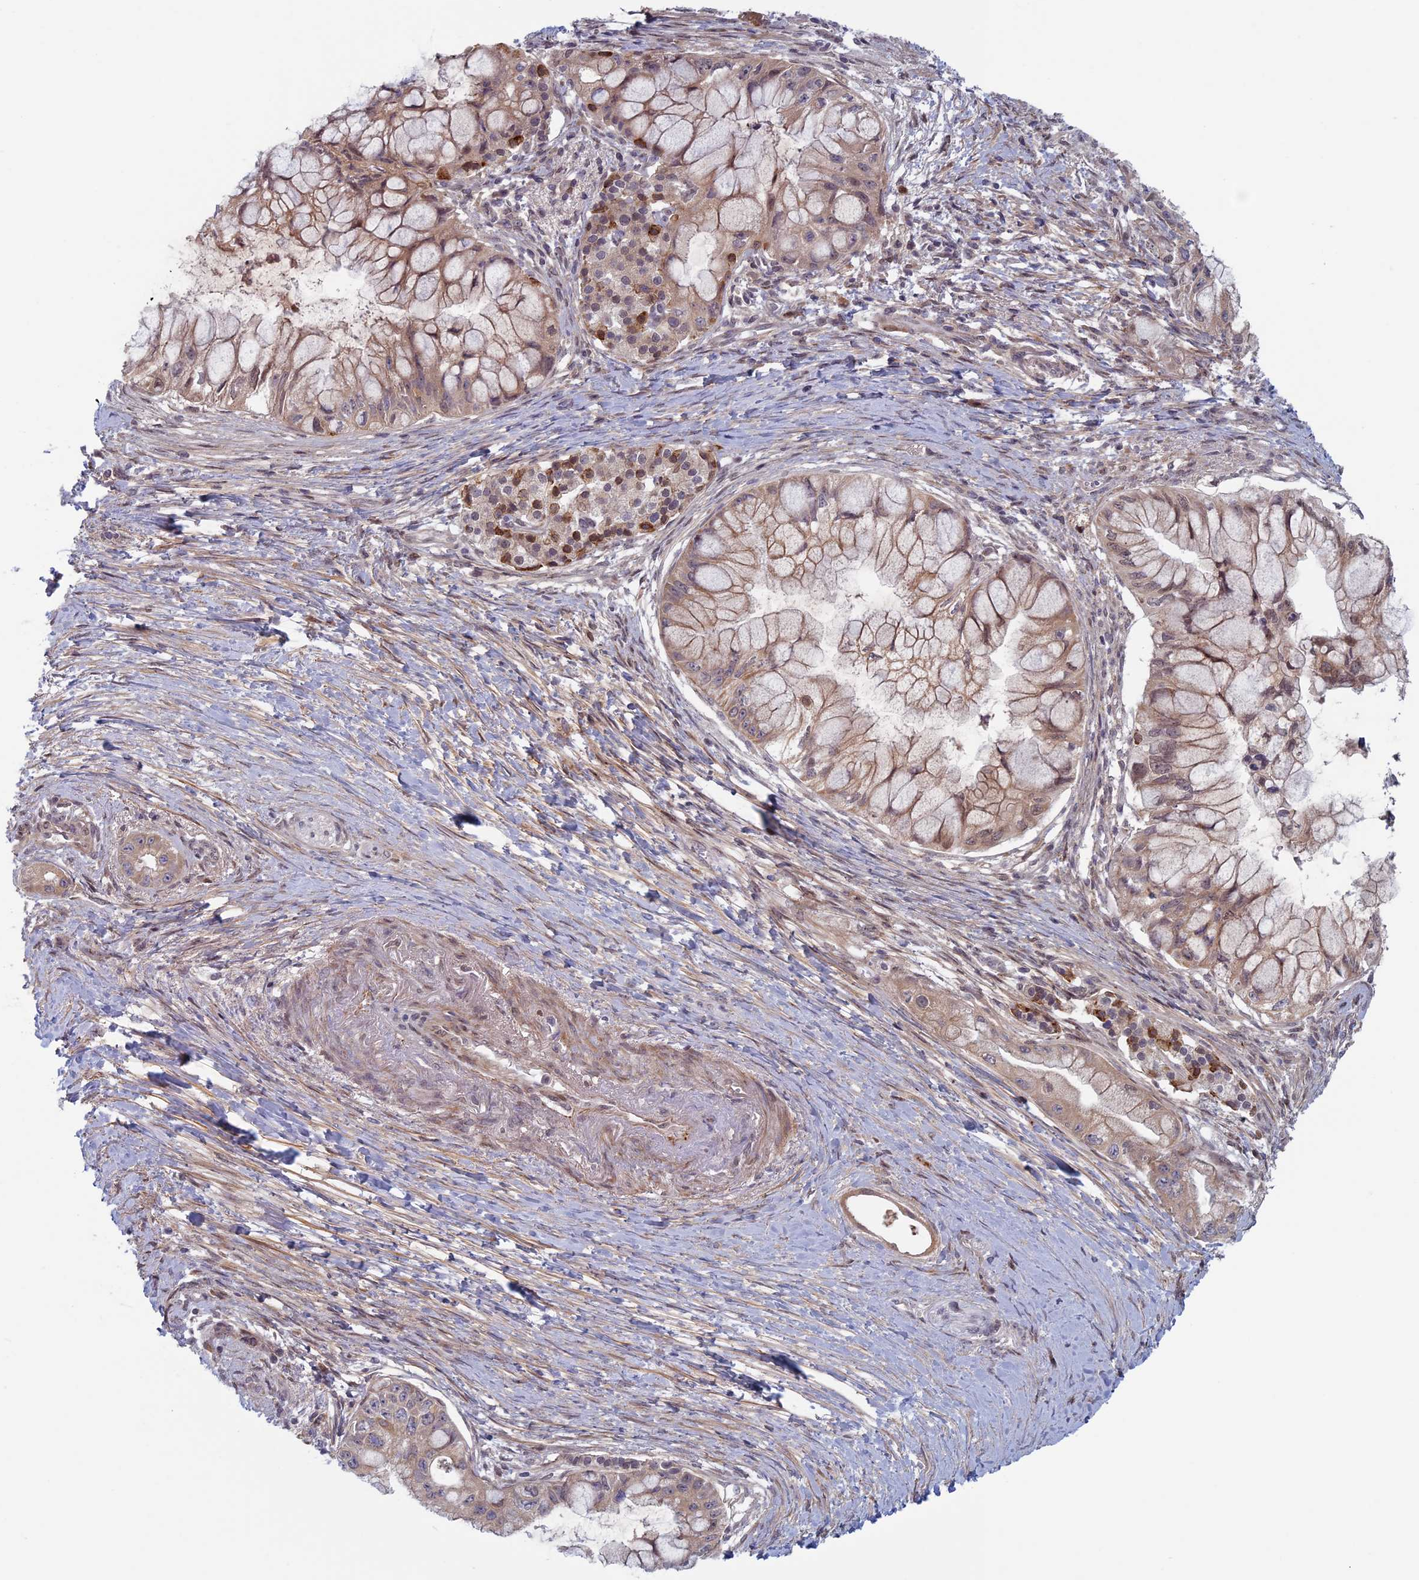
{"staining": {"intensity": "weak", "quantity": ">75%", "location": "cytoplasmic/membranous"}, "tissue": "pancreatic cancer", "cell_type": "Tumor cells", "image_type": "cancer", "snomed": [{"axis": "morphology", "description": "Adenocarcinoma, NOS"}, {"axis": "topography", "description": "Pancreas"}], "caption": "Human pancreatic cancer (adenocarcinoma) stained with a brown dye reveals weak cytoplasmic/membranous positive staining in about >75% of tumor cells.", "gene": "FADS1", "patient": {"sex": "male", "age": 48}}